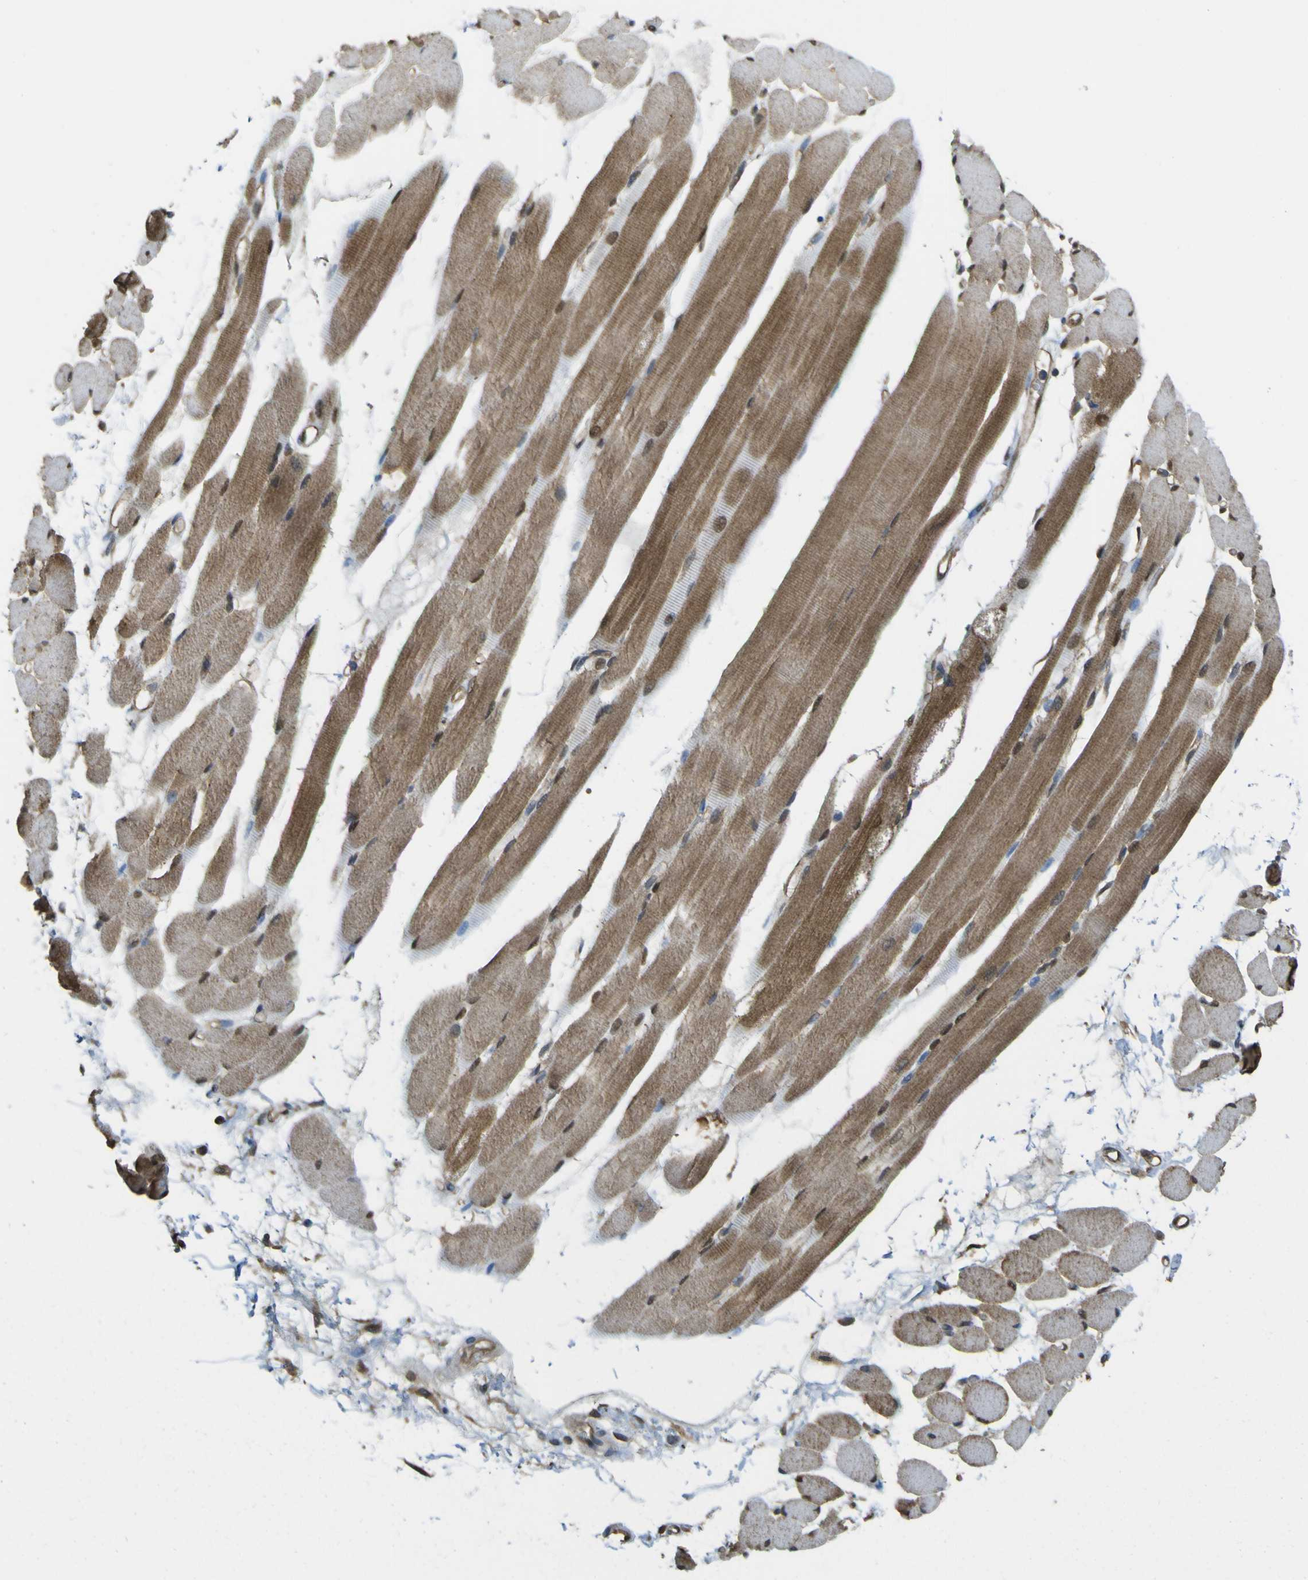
{"staining": {"intensity": "moderate", "quantity": ">75%", "location": "cytoplasmic/membranous"}, "tissue": "skeletal muscle", "cell_type": "Myocytes", "image_type": "normal", "snomed": [{"axis": "morphology", "description": "Normal tissue, NOS"}, {"axis": "topography", "description": "Skeletal muscle"}, {"axis": "topography", "description": "Peripheral nerve tissue"}], "caption": "Skeletal muscle stained with immunohistochemistry (IHC) exhibits moderate cytoplasmic/membranous expression in approximately >75% of myocytes. Nuclei are stained in blue.", "gene": "YWHAG", "patient": {"sex": "female", "age": 84}}